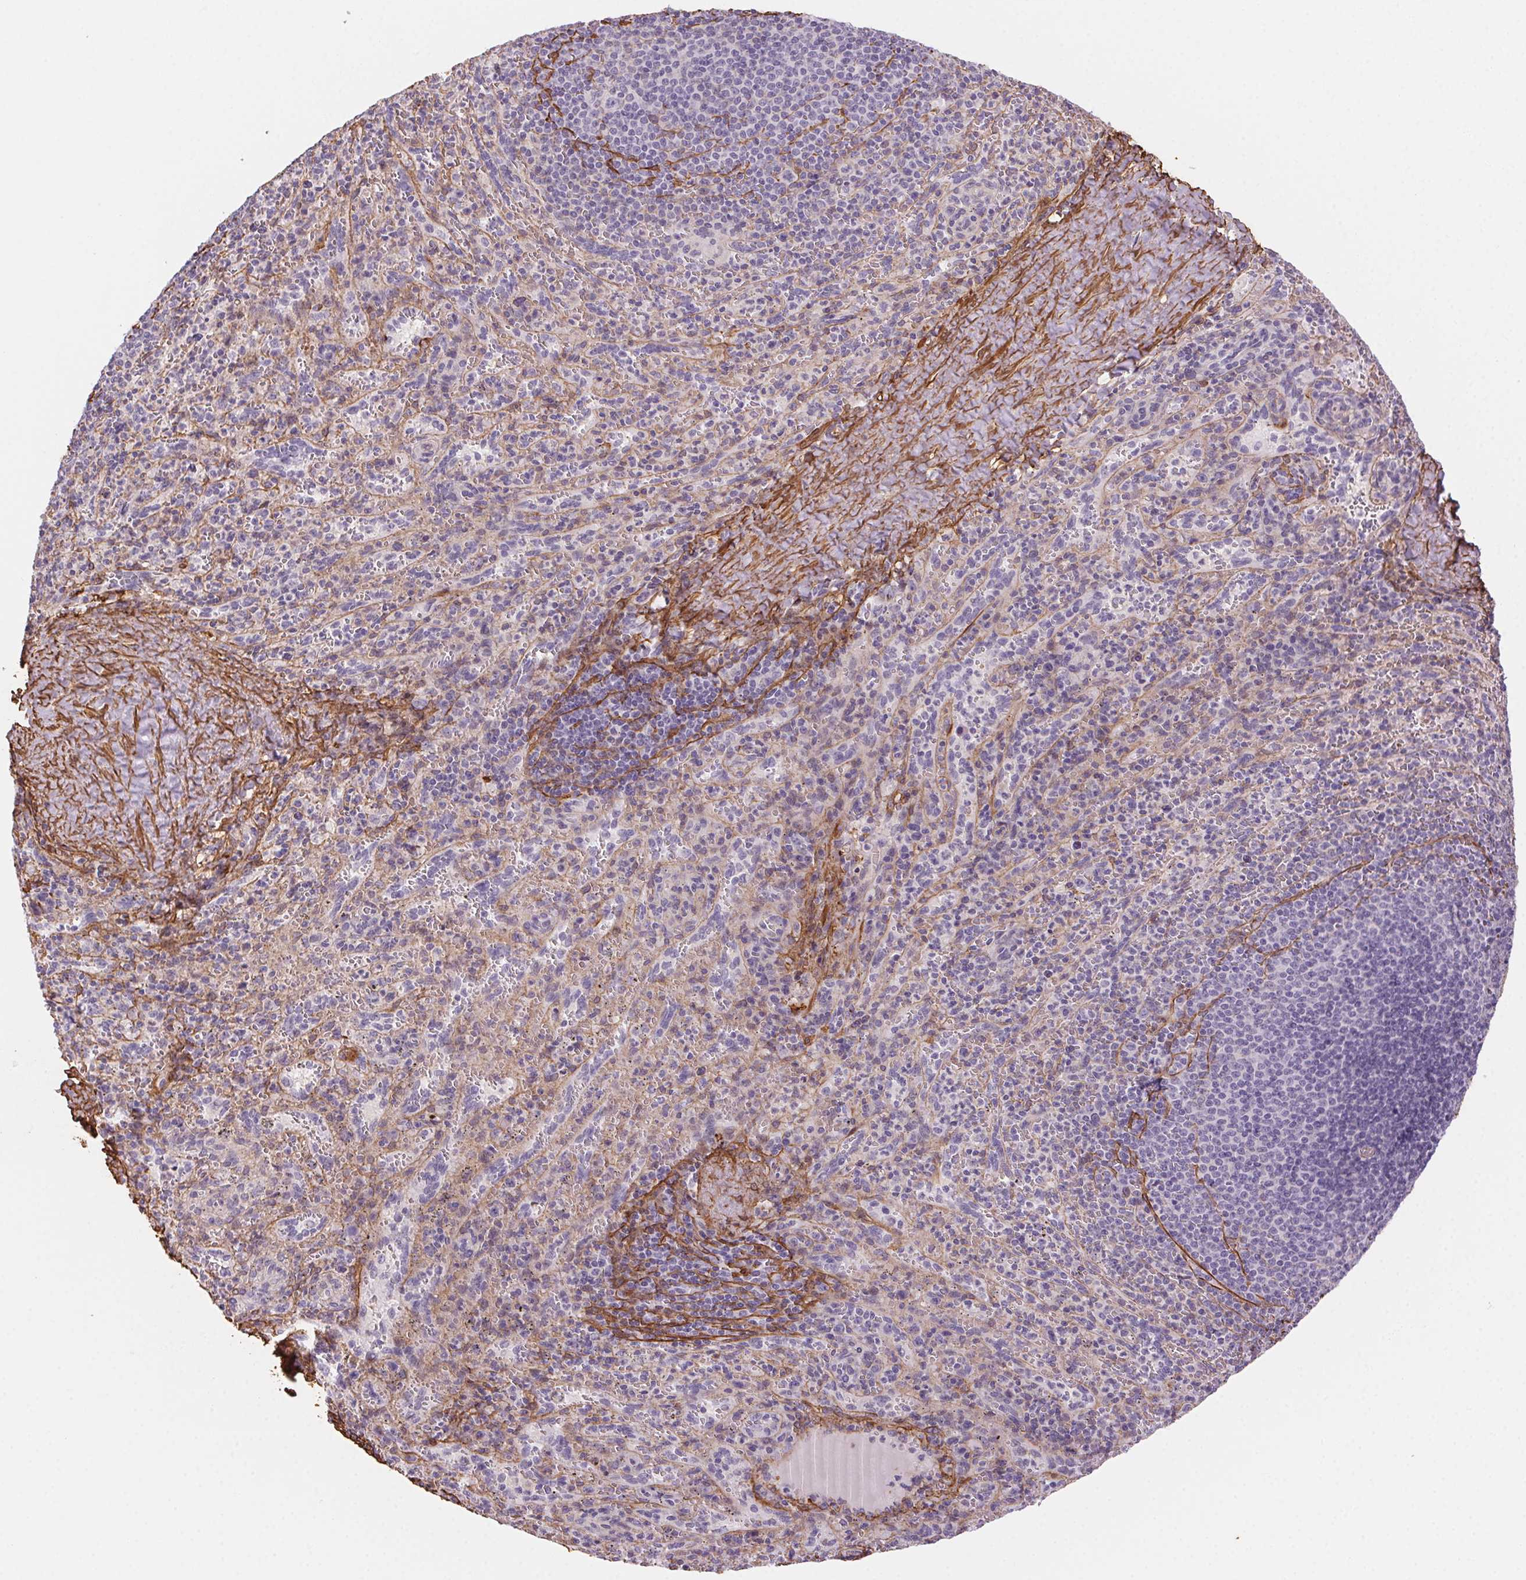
{"staining": {"intensity": "negative", "quantity": "none", "location": "none"}, "tissue": "spleen", "cell_type": "Cells in red pulp", "image_type": "normal", "snomed": [{"axis": "morphology", "description": "Normal tissue, NOS"}, {"axis": "topography", "description": "Spleen"}], "caption": "This is an IHC micrograph of normal human spleen. There is no expression in cells in red pulp.", "gene": "GPX8", "patient": {"sex": "male", "age": 57}}